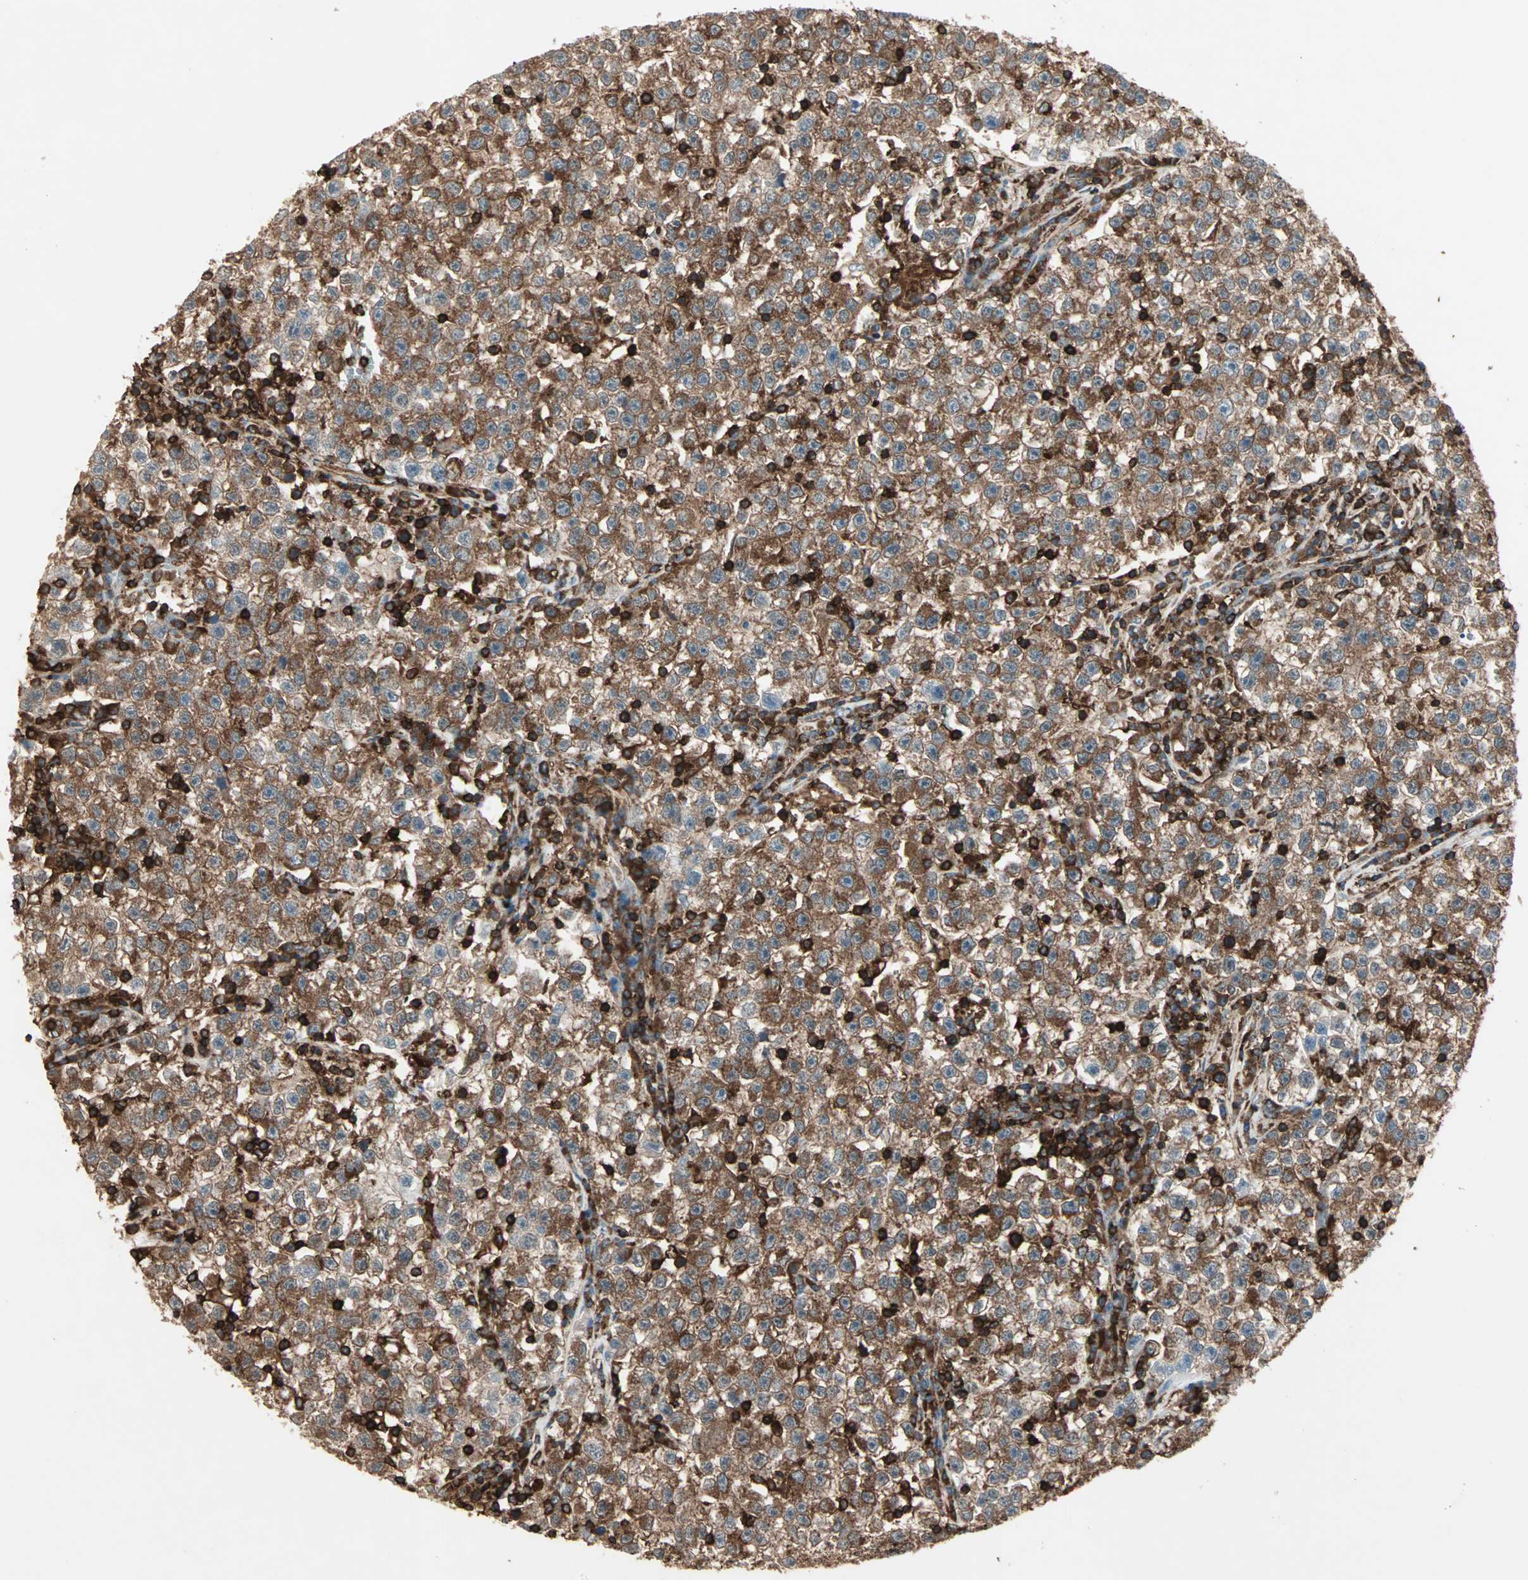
{"staining": {"intensity": "strong", "quantity": ">75%", "location": "cytoplasmic/membranous"}, "tissue": "testis cancer", "cell_type": "Tumor cells", "image_type": "cancer", "snomed": [{"axis": "morphology", "description": "Seminoma, NOS"}, {"axis": "topography", "description": "Testis"}], "caption": "Strong cytoplasmic/membranous positivity for a protein is seen in approximately >75% of tumor cells of testis seminoma using immunohistochemistry (IHC).", "gene": "MMP3", "patient": {"sex": "male", "age": 22}}